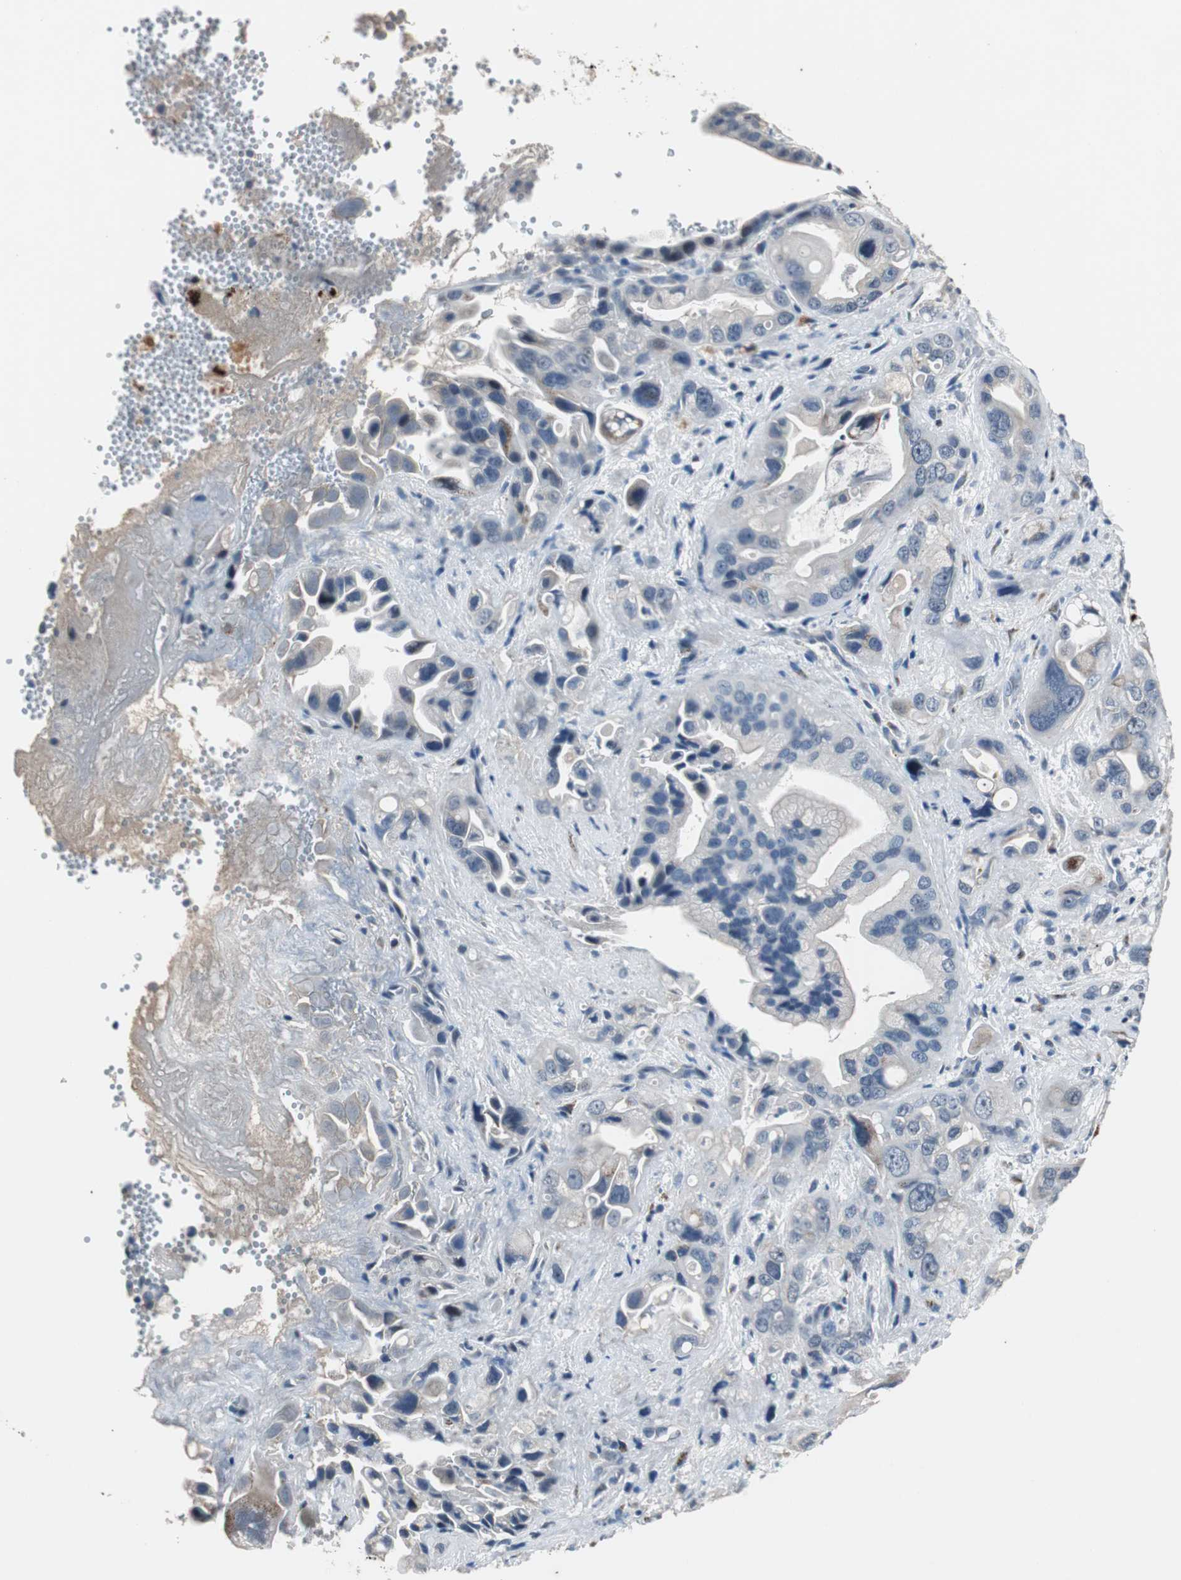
{"staining": {"intensity": "negative", "quantity": "none", "location": "none"}, "tissue": "pancreatic cancer", "cell_type": "Tumor cells", "image_type": "cancer", "snomed": [{"axis": "morphology", "description": "Adenocarcinoma, NOS"}, {"axis": "topography", "description": "Pancreas"}], "caption": "This is an IHC photomicrograph of pancreatic cancer (adenocarcinoma). There is no expression in tumor cells.", "gene": "PCYT1B", "patient": {"sex": "female", "age": 77}}